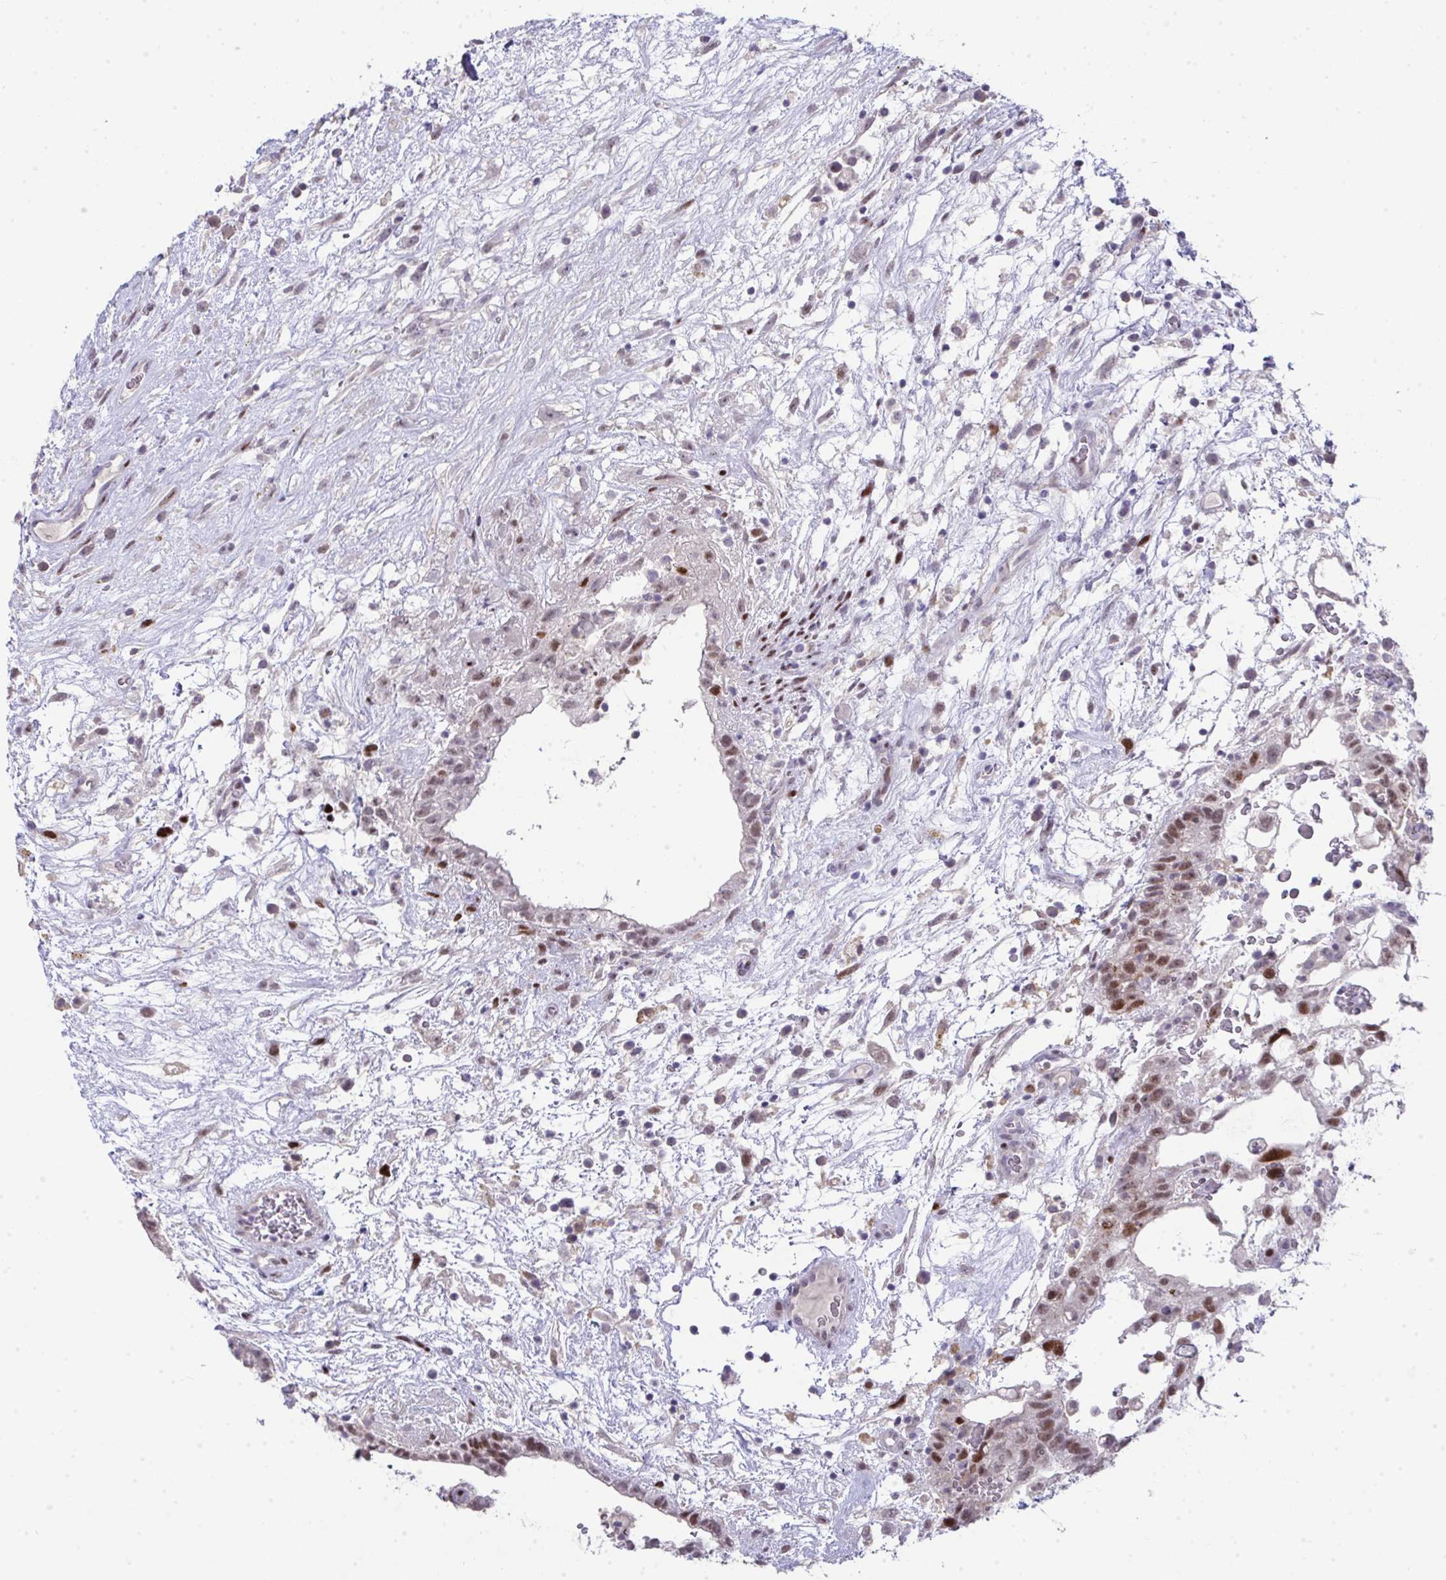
{"staining": {"intensity": "moderate", "quantity": ">75%", "location": "nuclear"}, "tissue": "testis cancer", "cell_type": "Tumor cells", "image_type": "cancer", "snomed": [{"axis": "morphology", "description": "Normal tissue, NOS"}, {"axis": "morphology", "description": "Carcinoma, Embryonal, NOS"}, {"axis": "topography", "description": "Testis"}], "caption": "Immunohistochemical staining of human testis cancer (embryonal carcinoma) shows medium levels of moderate nuclear expression in approximately >75% of tumor cells. (DAB (3,3'-diaminobenzidine) = brown stain, brightfield microscopy at high magnification).", "gene": "GALNT16", "patient": {"sex": "male", "age": 32}}